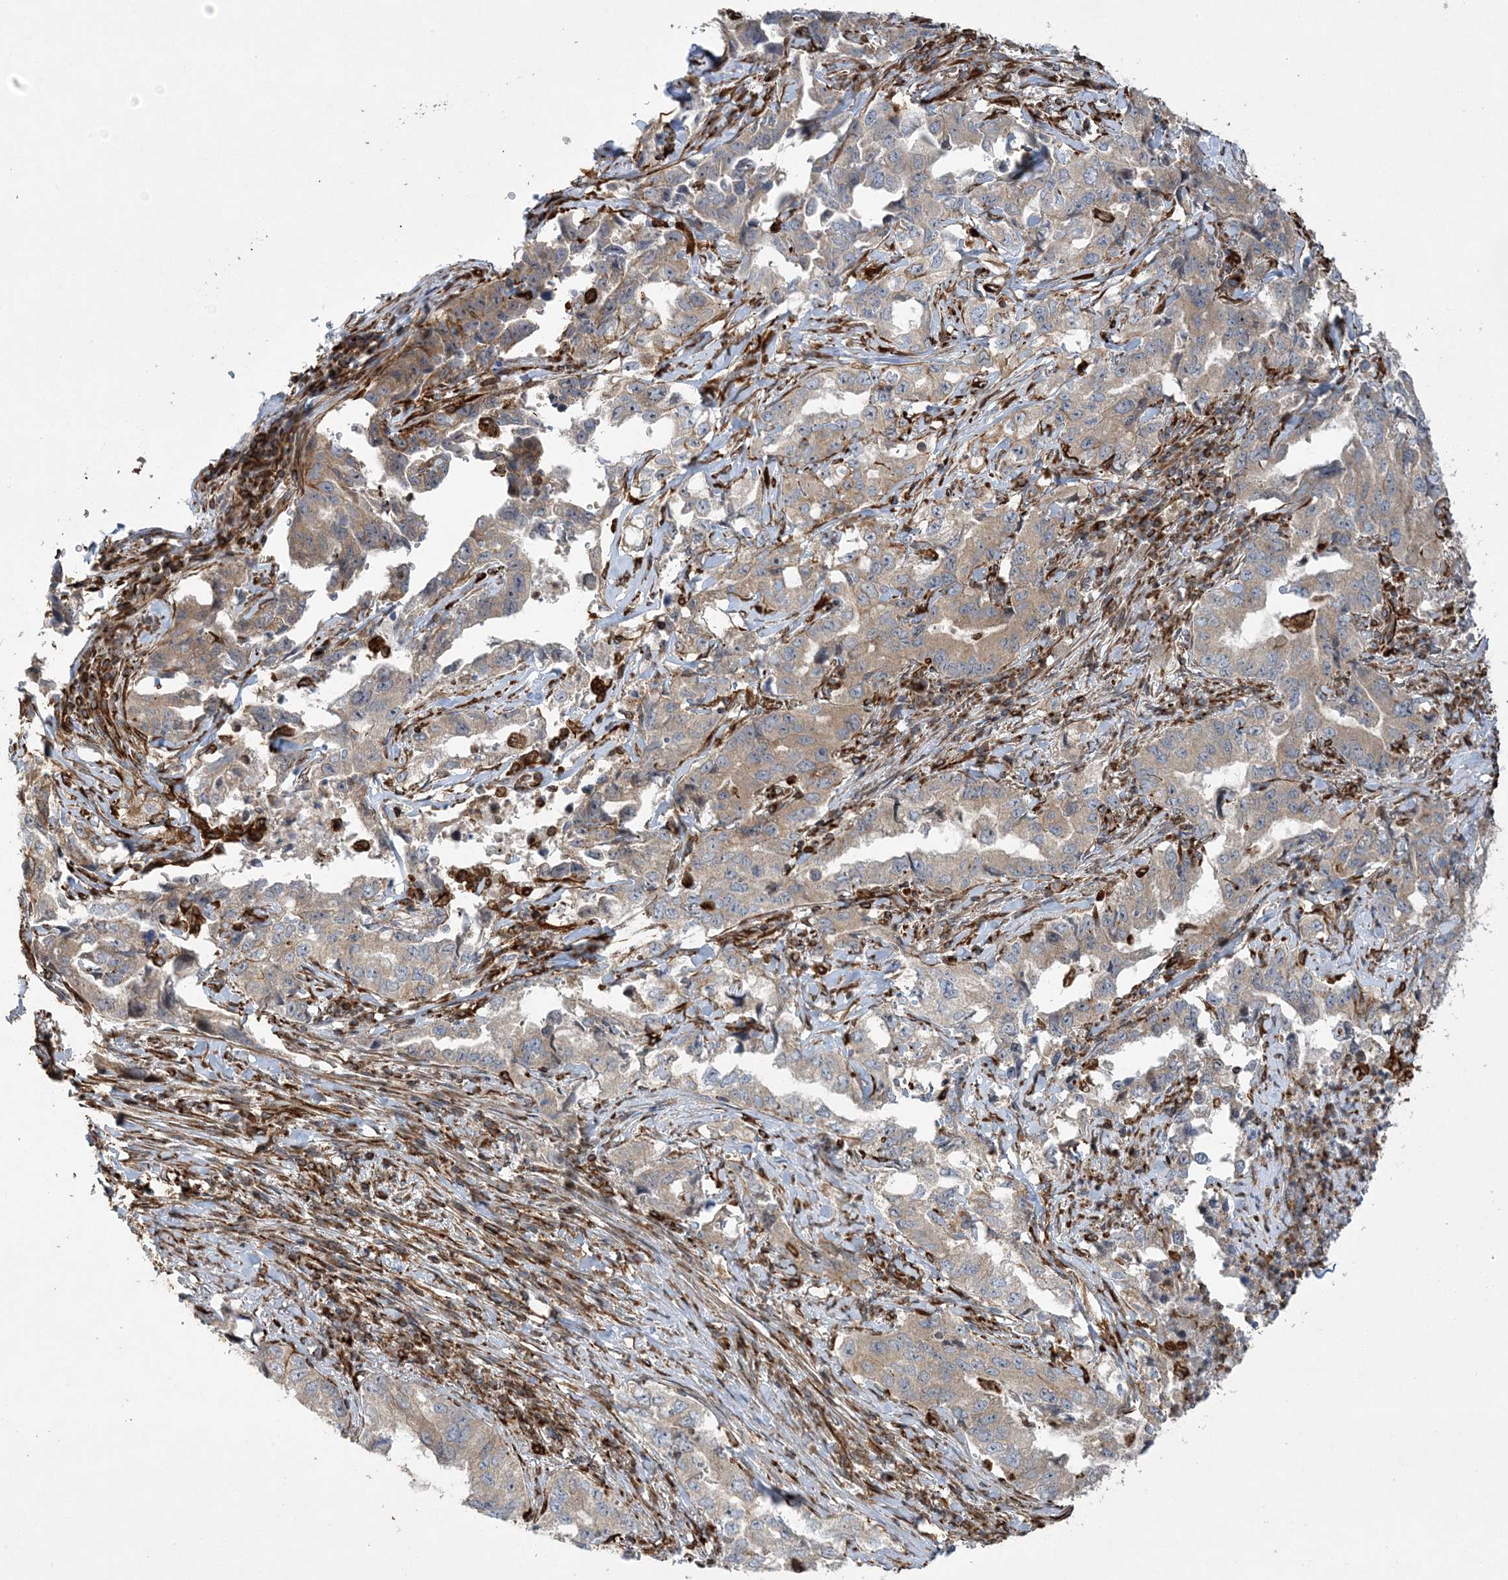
{"staining": {"intensity": "moderate", "quantity": "25%-75%", "location": "cytoplasmic/membranous"}, "tissue": "lung cancer", "cell_type": "Tumor cells", "image_type": "cancer", "snomed": [{"axis": "morphology", "description": "Adenocarcinoma, NOS"}, {"axis": "topography", "description": "Lung"}], "caption": "The histopathology image exhibits staining of lung adenocarcinoma, revealing moderate cytoplasmic/membranous protein expression (brown color) within tumor cells. The staining was performed using DAB, with brown indicating positive protein expression. Nuclei are stained blue with hematoxylin.", "gene": "FAM114A2", "patient": {"sex": "female", "age": 51}}